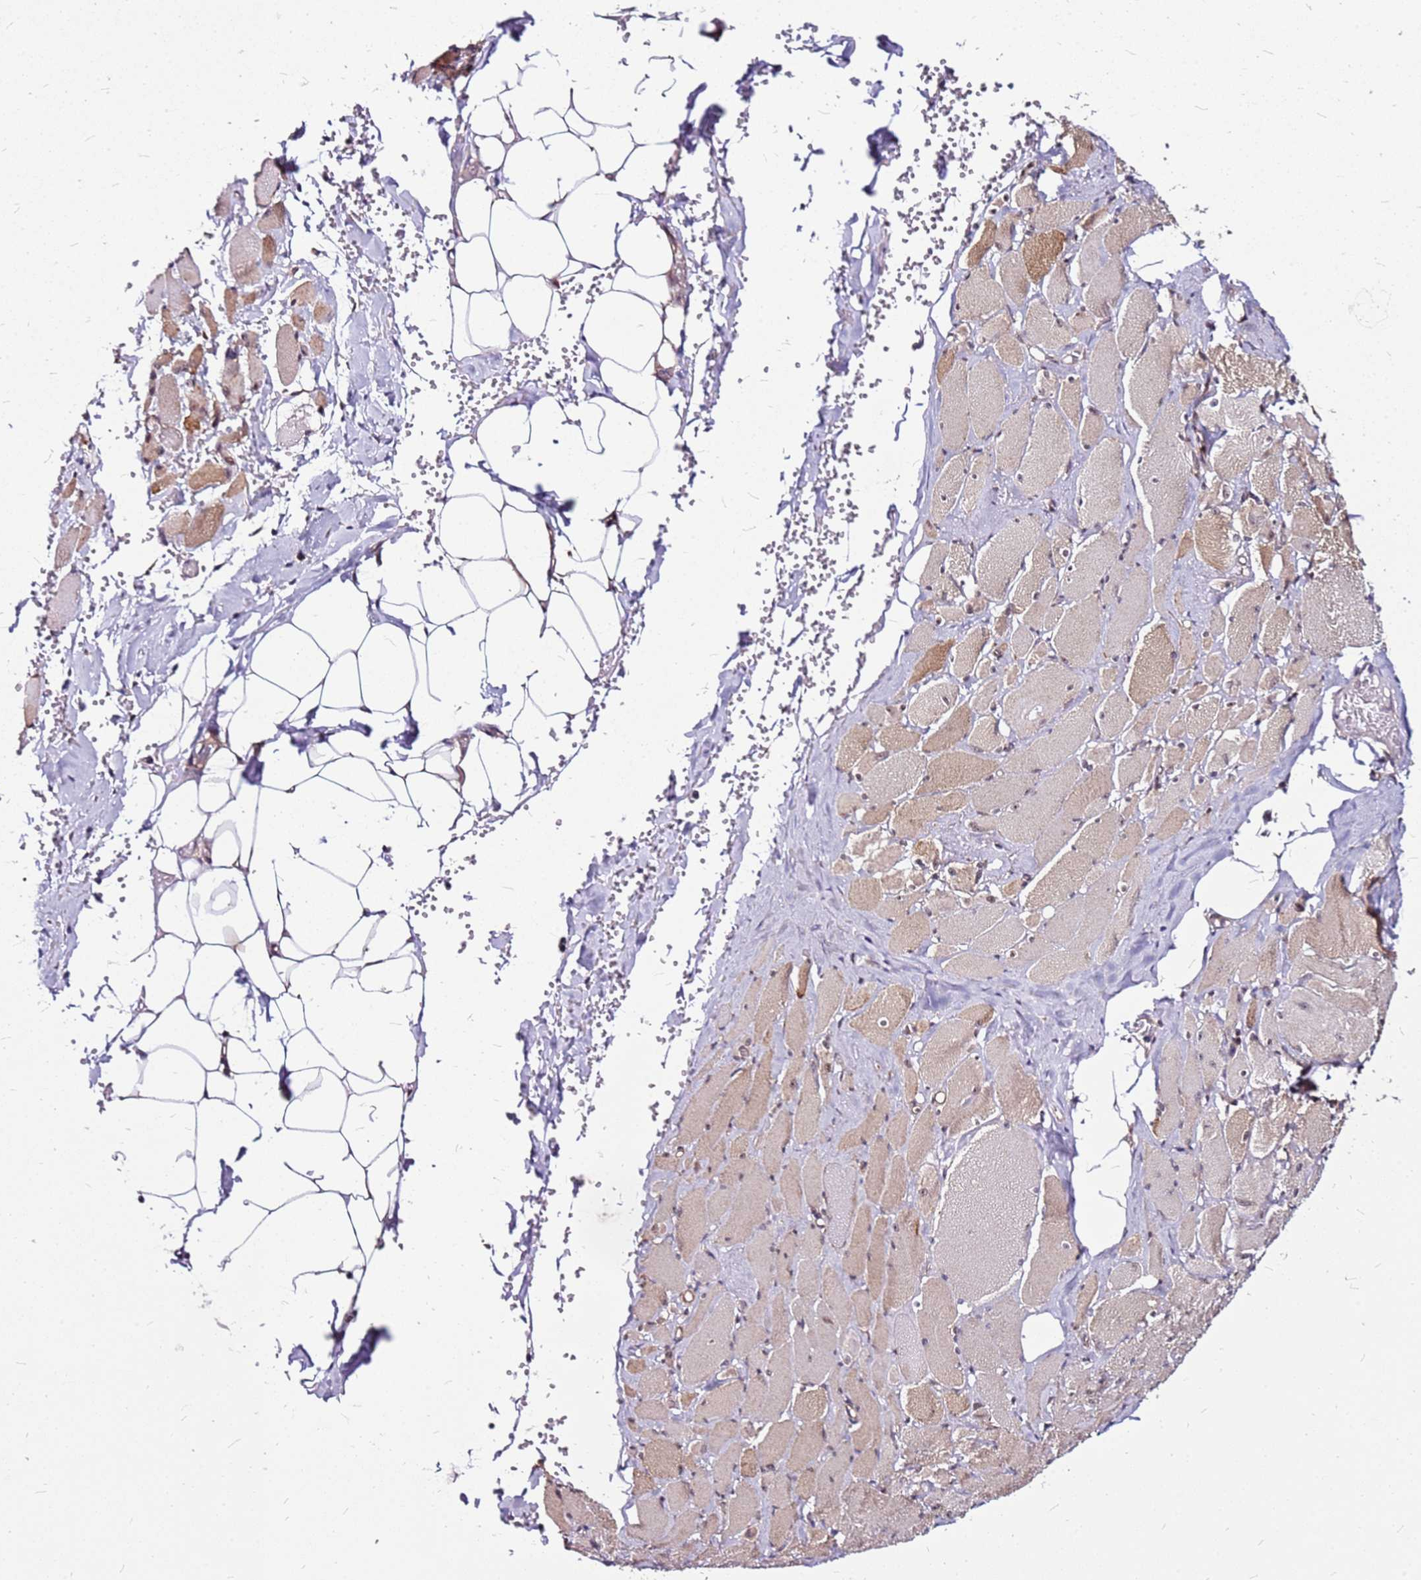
{"staining": {"intensity": "moderate", "quantity": "25%-75%", "location": "cytoplasmic/membranous"}, "tissue": "skeletal muscle", "cell_type": "Myocytes", "image_type": "normal", "snomed": [{"axis": "morphology", "description": "Normal tissue, NOS"}, {"axis": "morphology", "description": "Basal cell carcinoma"}, {"axis": "topography", "description": "Skeletal muscle"}], "caption": "Moderate cytoplasmic/membranous expression for a protein is identified in approximately 25%-75% of myocytes of normal skeletal muscle using immunohistochemistry.", "gene": "OR51T1", "patient": {"sex": "female", "age": 64}}